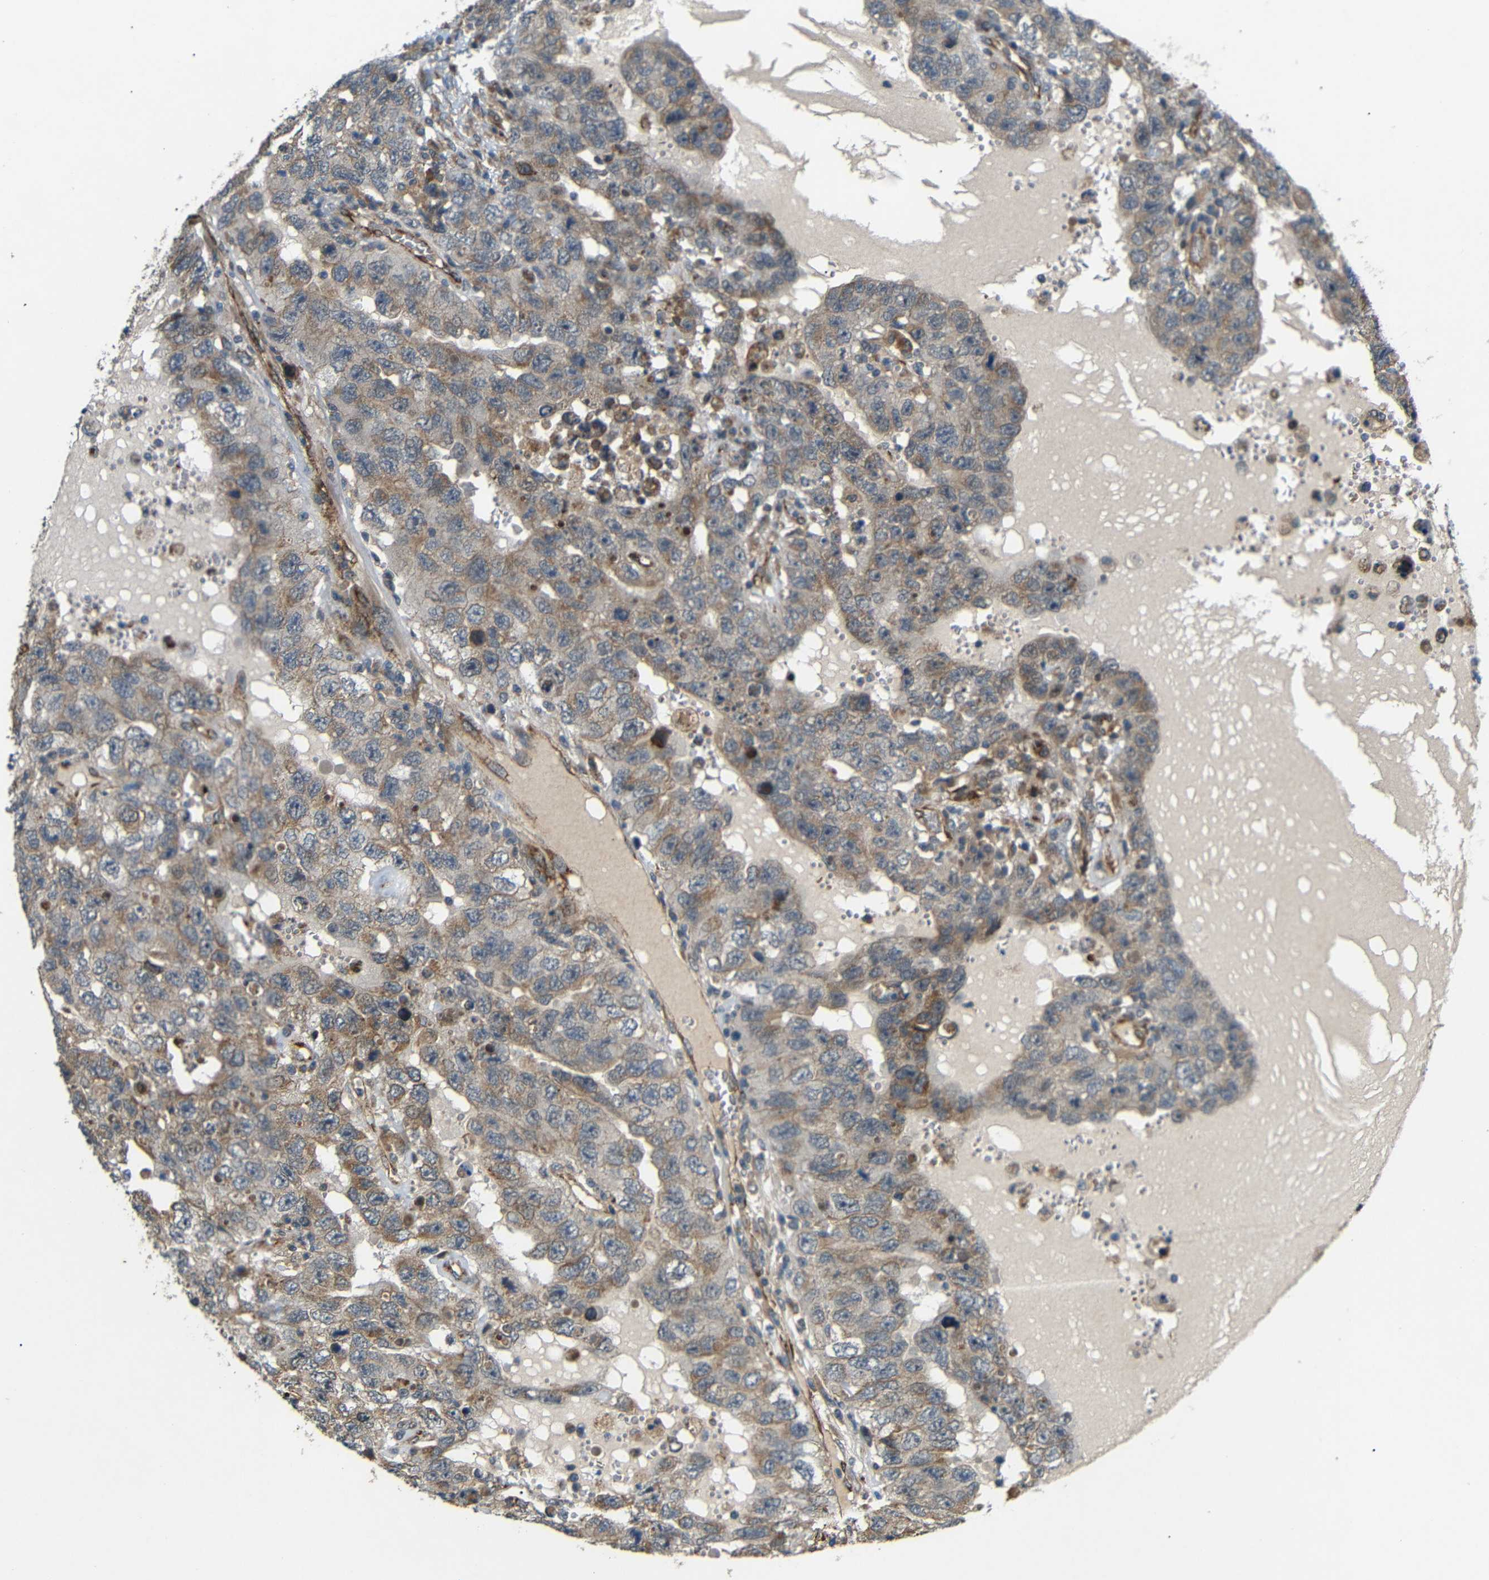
{"staining": {"intensity": "moderate", "quantity": ">75%", "location": "cytoplasmic/membranous"}, "tissue": "testis cancer", "cell_type": "Tumor cells", "image_type": "cancer", "snomed": [{"axis": "morphology", "description": "Carcinoma, Embryonal, NOS"}, {"axis": "topography", "description": "Testis"}], "caption": "Human testis cancer (embryonal carcinoma) stained with a brown dye displays moderate cytoplasmic/membranous positive expression in about >75% of tumor cells.", "gene": "ATP7A", "patient": {"sex": "male", "age": 26}}